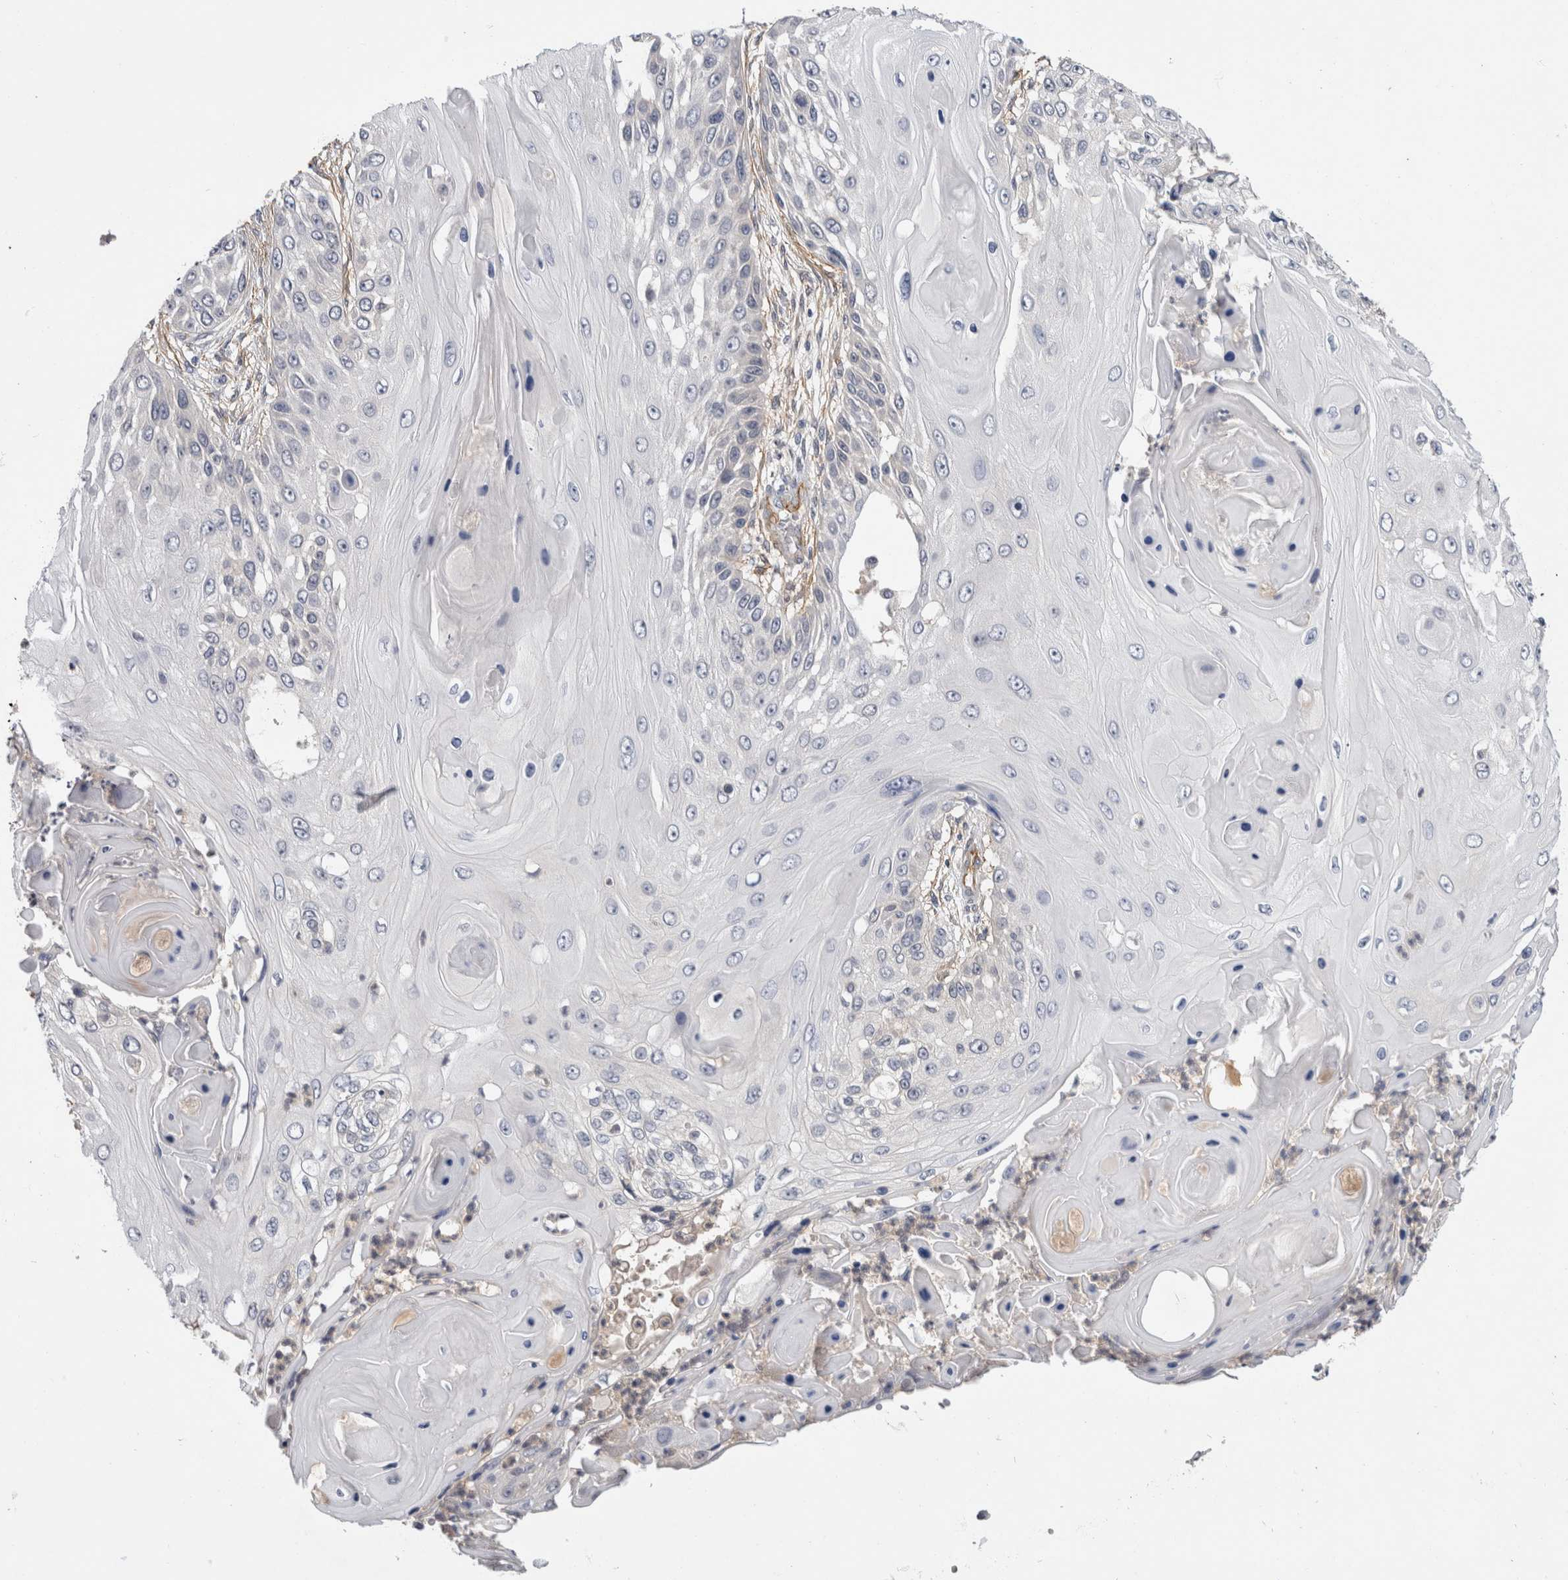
{"staining": {"intensity": "negative", "quantity": "none", "location": "none"}, "tissue": "skin cancer", "cell_type": "Tumor cells", "image_type": "cancer", "snomed": [{"axis": "morphology", "description": "Squamous cell carcinoma, NOS"}, {"axis": "topography", "description": "Skin"}], "caption": "The image shows no staining of tumor cells in skin cancer (squamous cell carcinoma). (DAB immunohistochemistry (IHC) with hematoxylin counter stain).", "gene": "PGM1", "patient": {"sex": "female", "age": 44}}